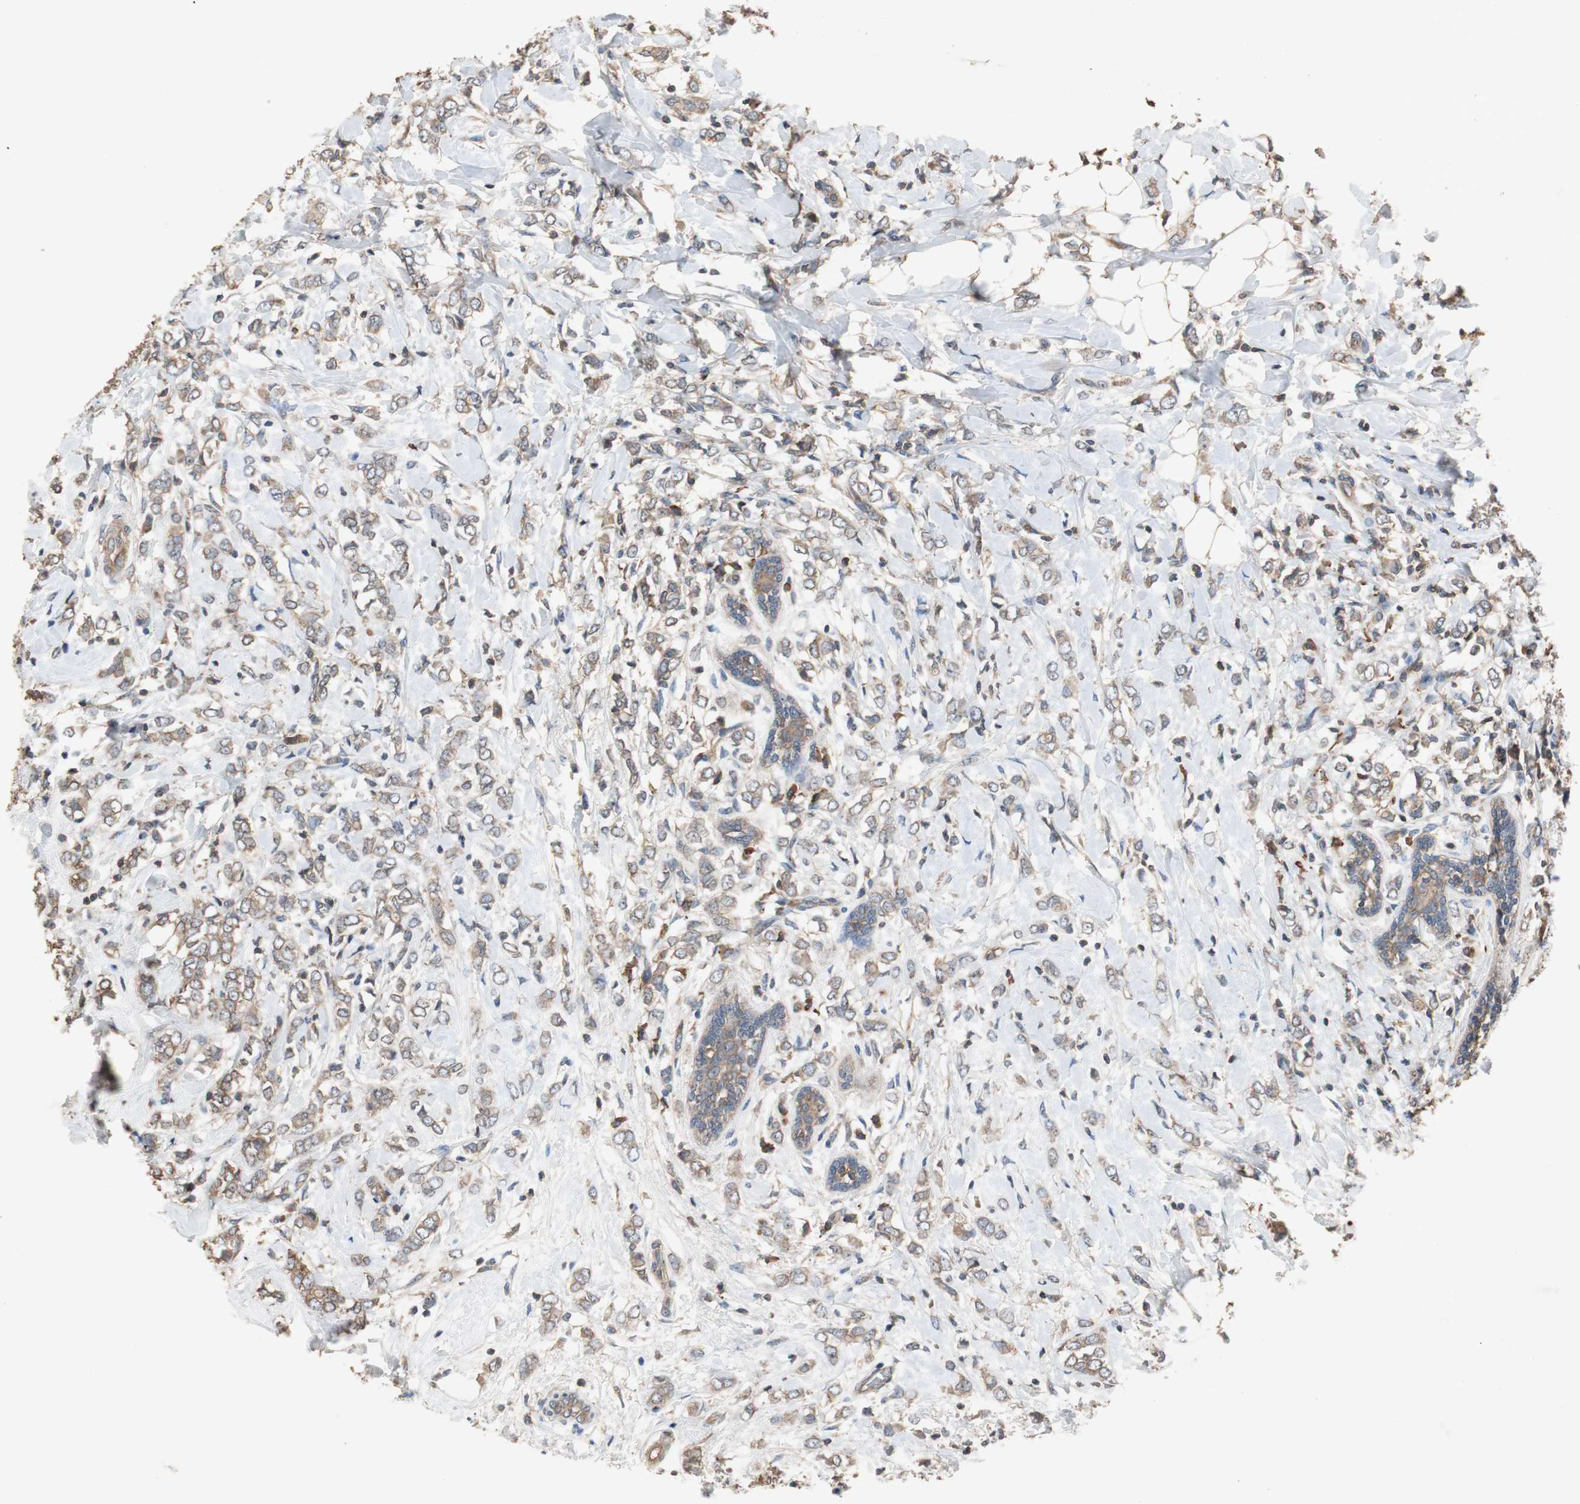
{"staining": {"intensity": "weak", "quantity": "25%-75%", "location": "cytoplasmic/membranous"}, "tissue": "breast cancer", "cell_type": "Tumor cells", "image_type": "cancer", "snomed": [{"axis": "morphology", "description": "Normal tissue, NOS"}, {"axis": "morphology", "description": "Lobular carcinoma"}, {"axis": "topography", "description": "Breast"}], "caption": "Tumor cells show low levels of weak cytoplasmic/membranous expression in about 25%-75% of cells in lobular carcinoma (breast).", "gene": "TNFRSF14", "patient": {"sex": "female", "age": 47}}